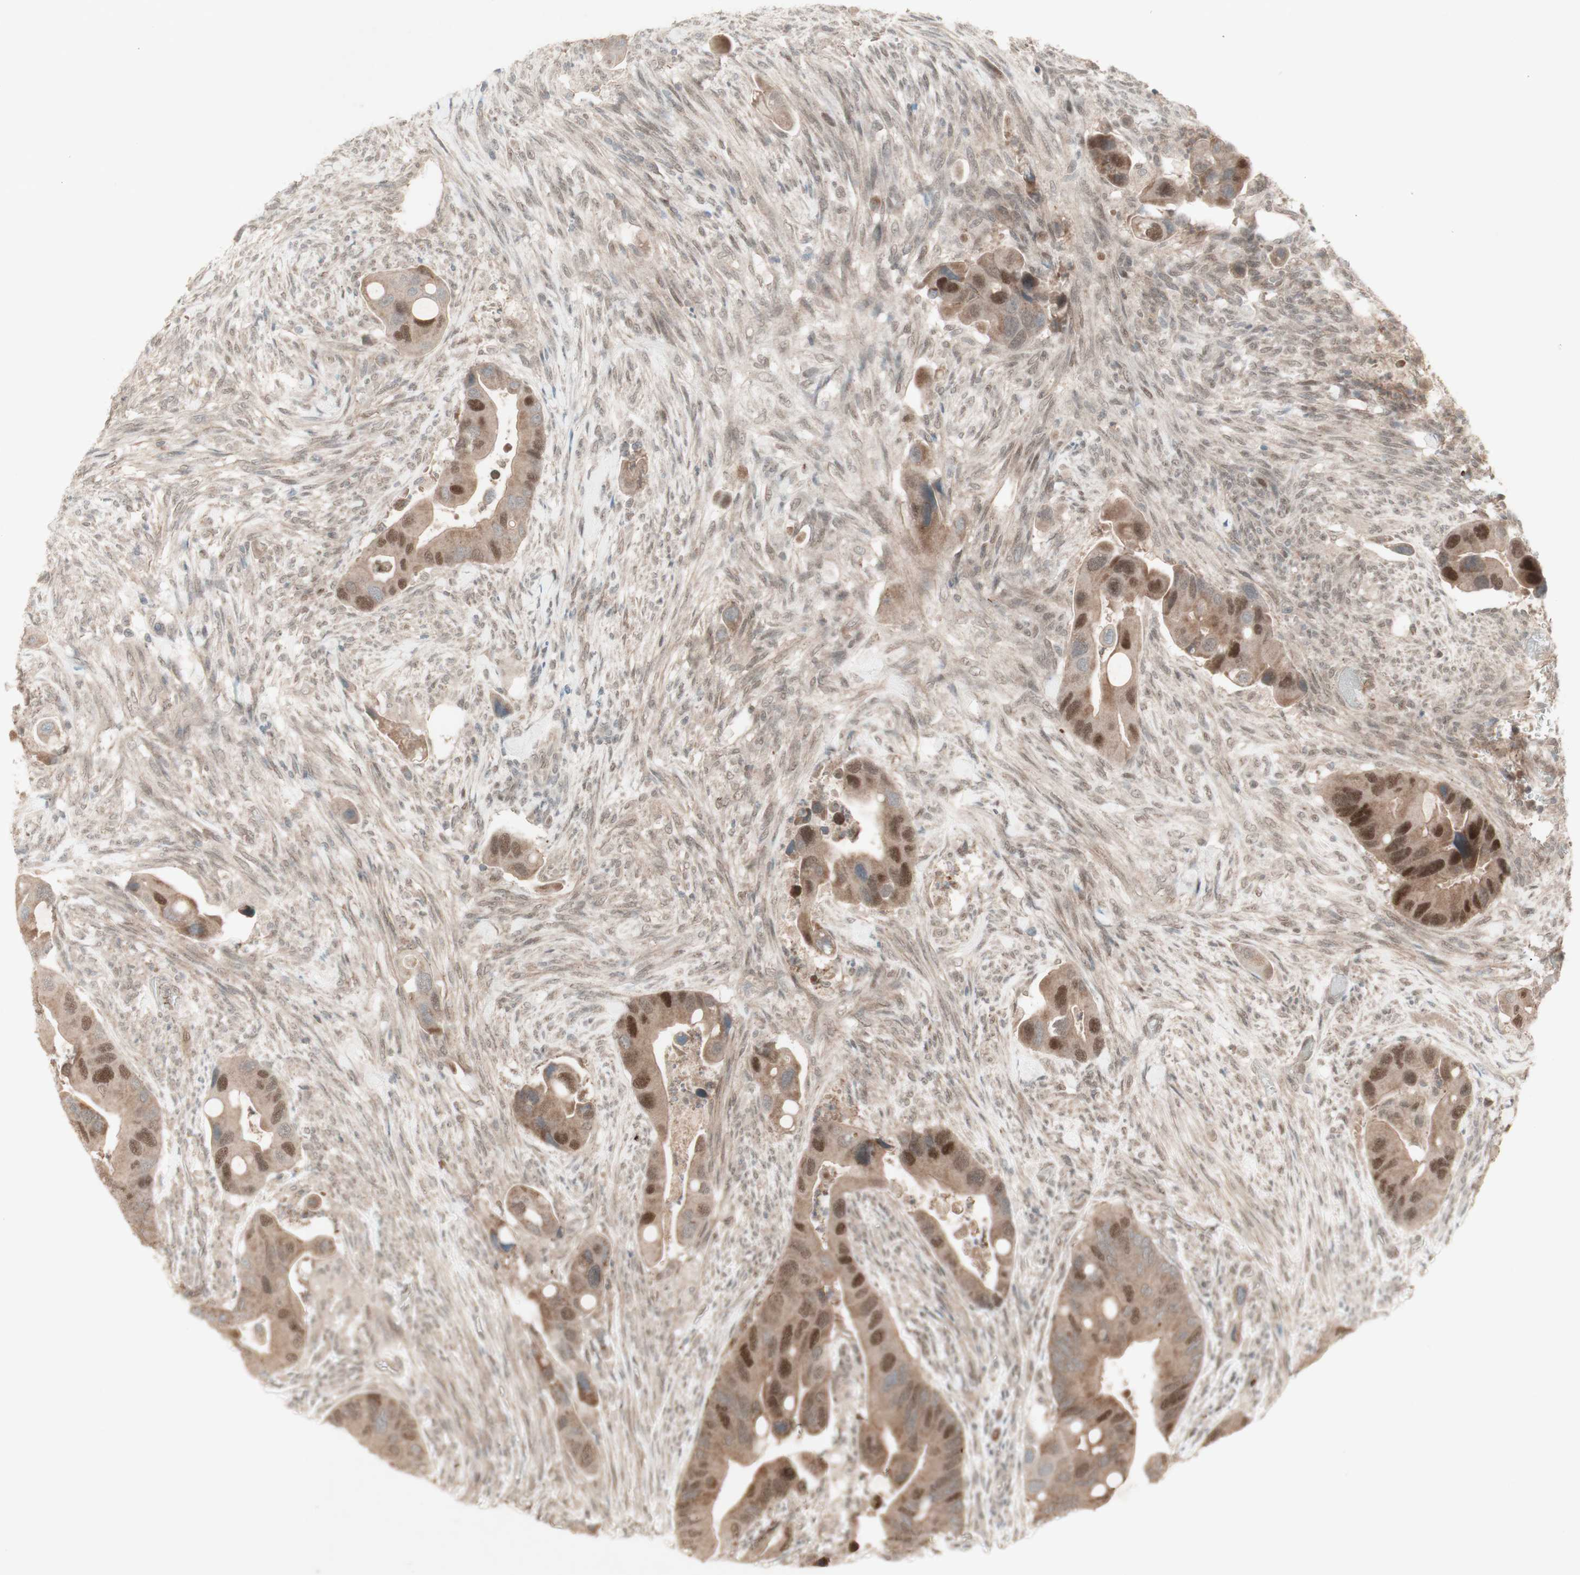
{"staining": {"intensity": "moderate", "quantity": "25%-75%", "location": "cytoplasmic/membranous,nuclear"}, "tissue": "colorectal cancer", "cell_type": "Tumor cells", "image_type": "cancer", "snomed": [{"axis": "morphology", "description": "Adenocarcinoma, NOS"}, {"axis": "topography", "description": "Rectum"}], "caption": "This histopathology image demonstrates immunohistochemistry (IHC) staining of colorectal adenocarcinoma, with medium moderate cytoplasmic/membranous and nuclear staining in about 25%-75% of tumor cells.", "gene": "MSH6", "patient": {"sex": "female", "age": 57}}